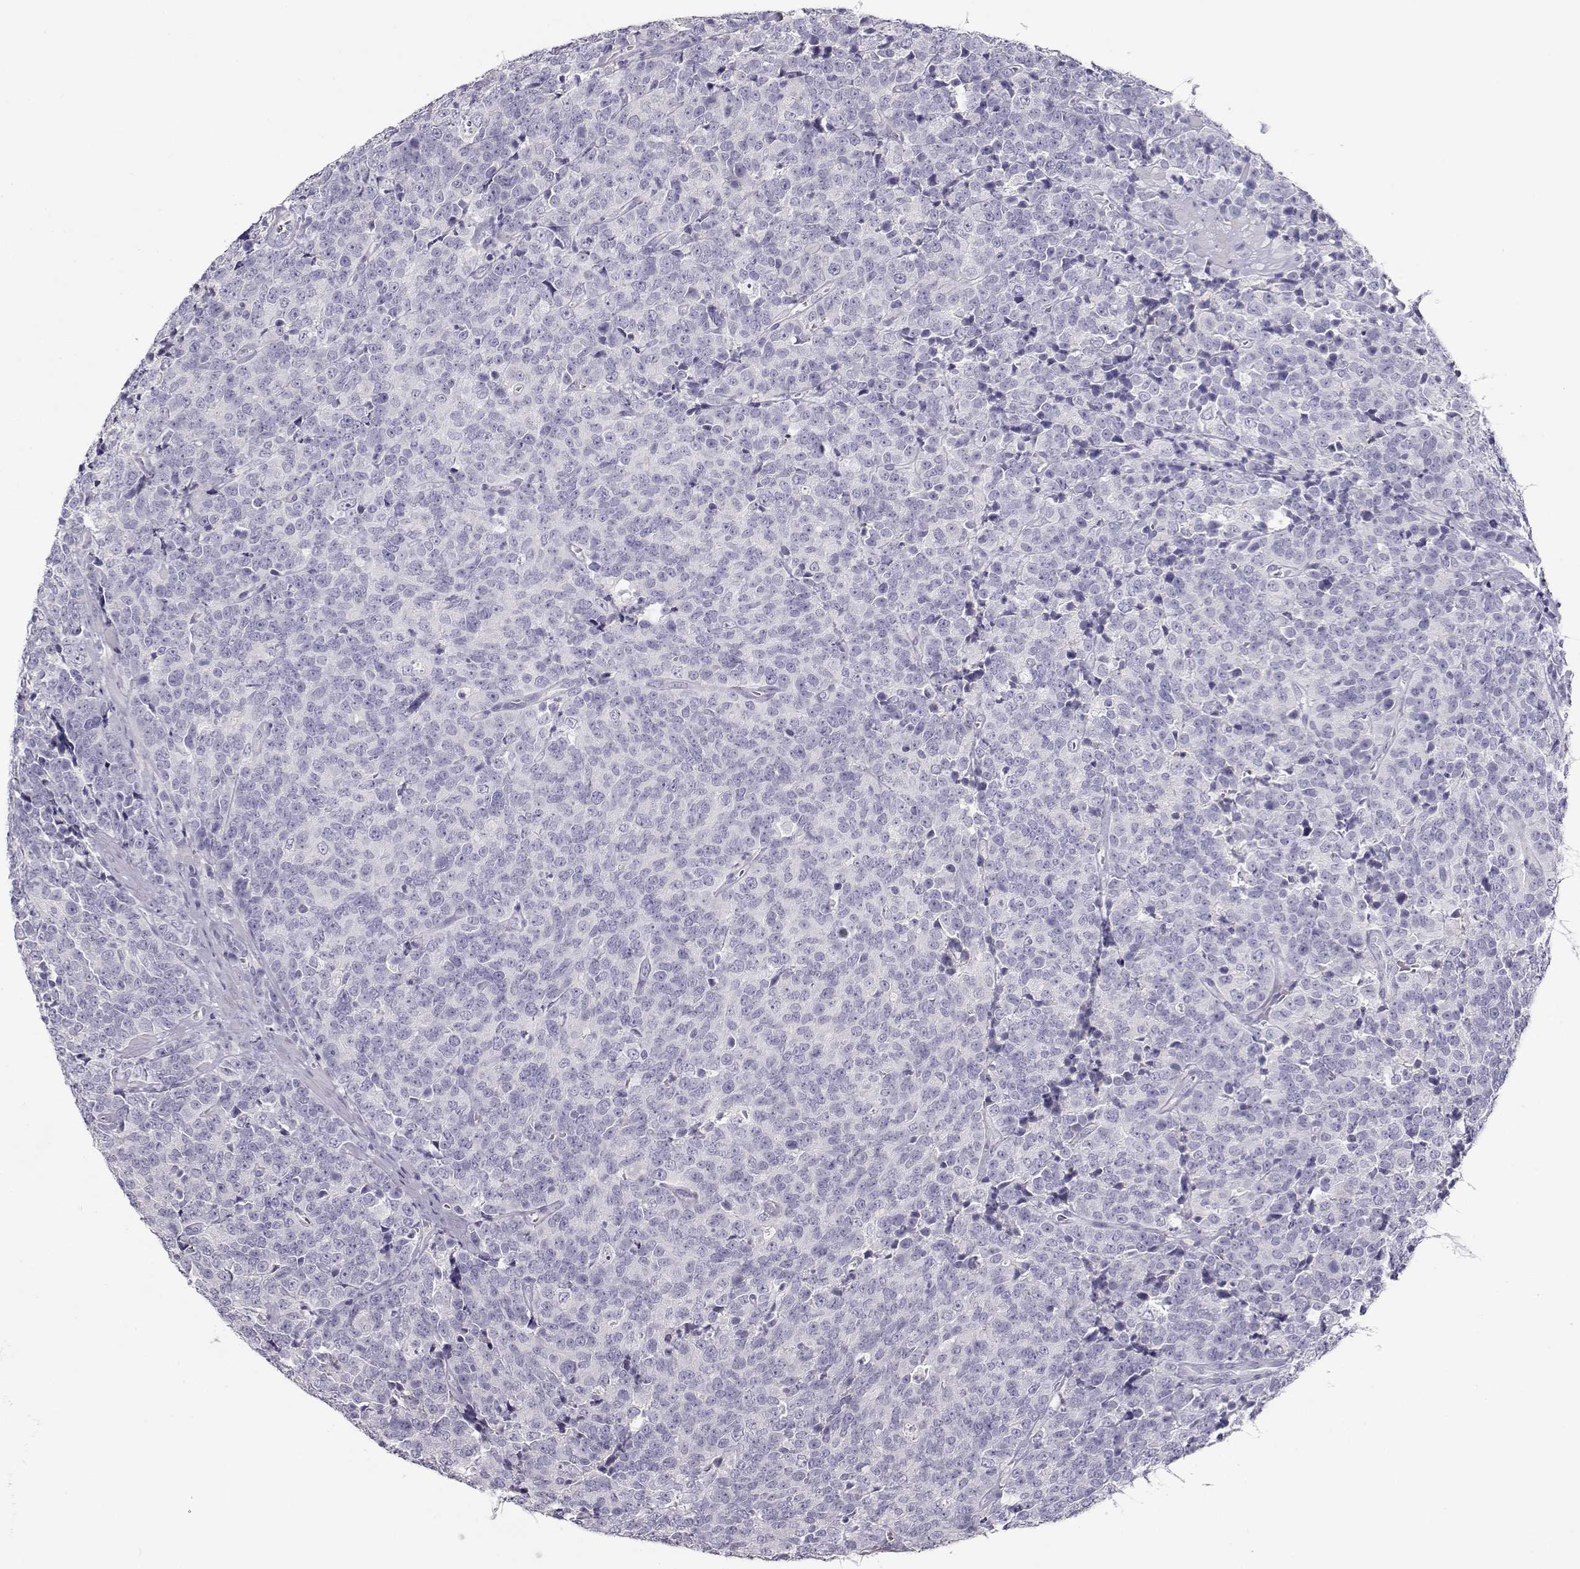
{"staining": {"intensity": "negative", "quantity": "none", "location": "none"}, "tissue": "prostate cancer", "cell_type": "Tumor cells", "image_type": "cancer", "snomed": [{"axis": "morphology", "description": "Adenocarcinoma, NOS"}, {"axis": "topography", "description": "Prostate"}], "caption": "Tumor cells are negative for protein expression in human prostate adenocarcinoma.", "gene": "SLCO6A1", "patient": {"sex": "male", "age": 67}}